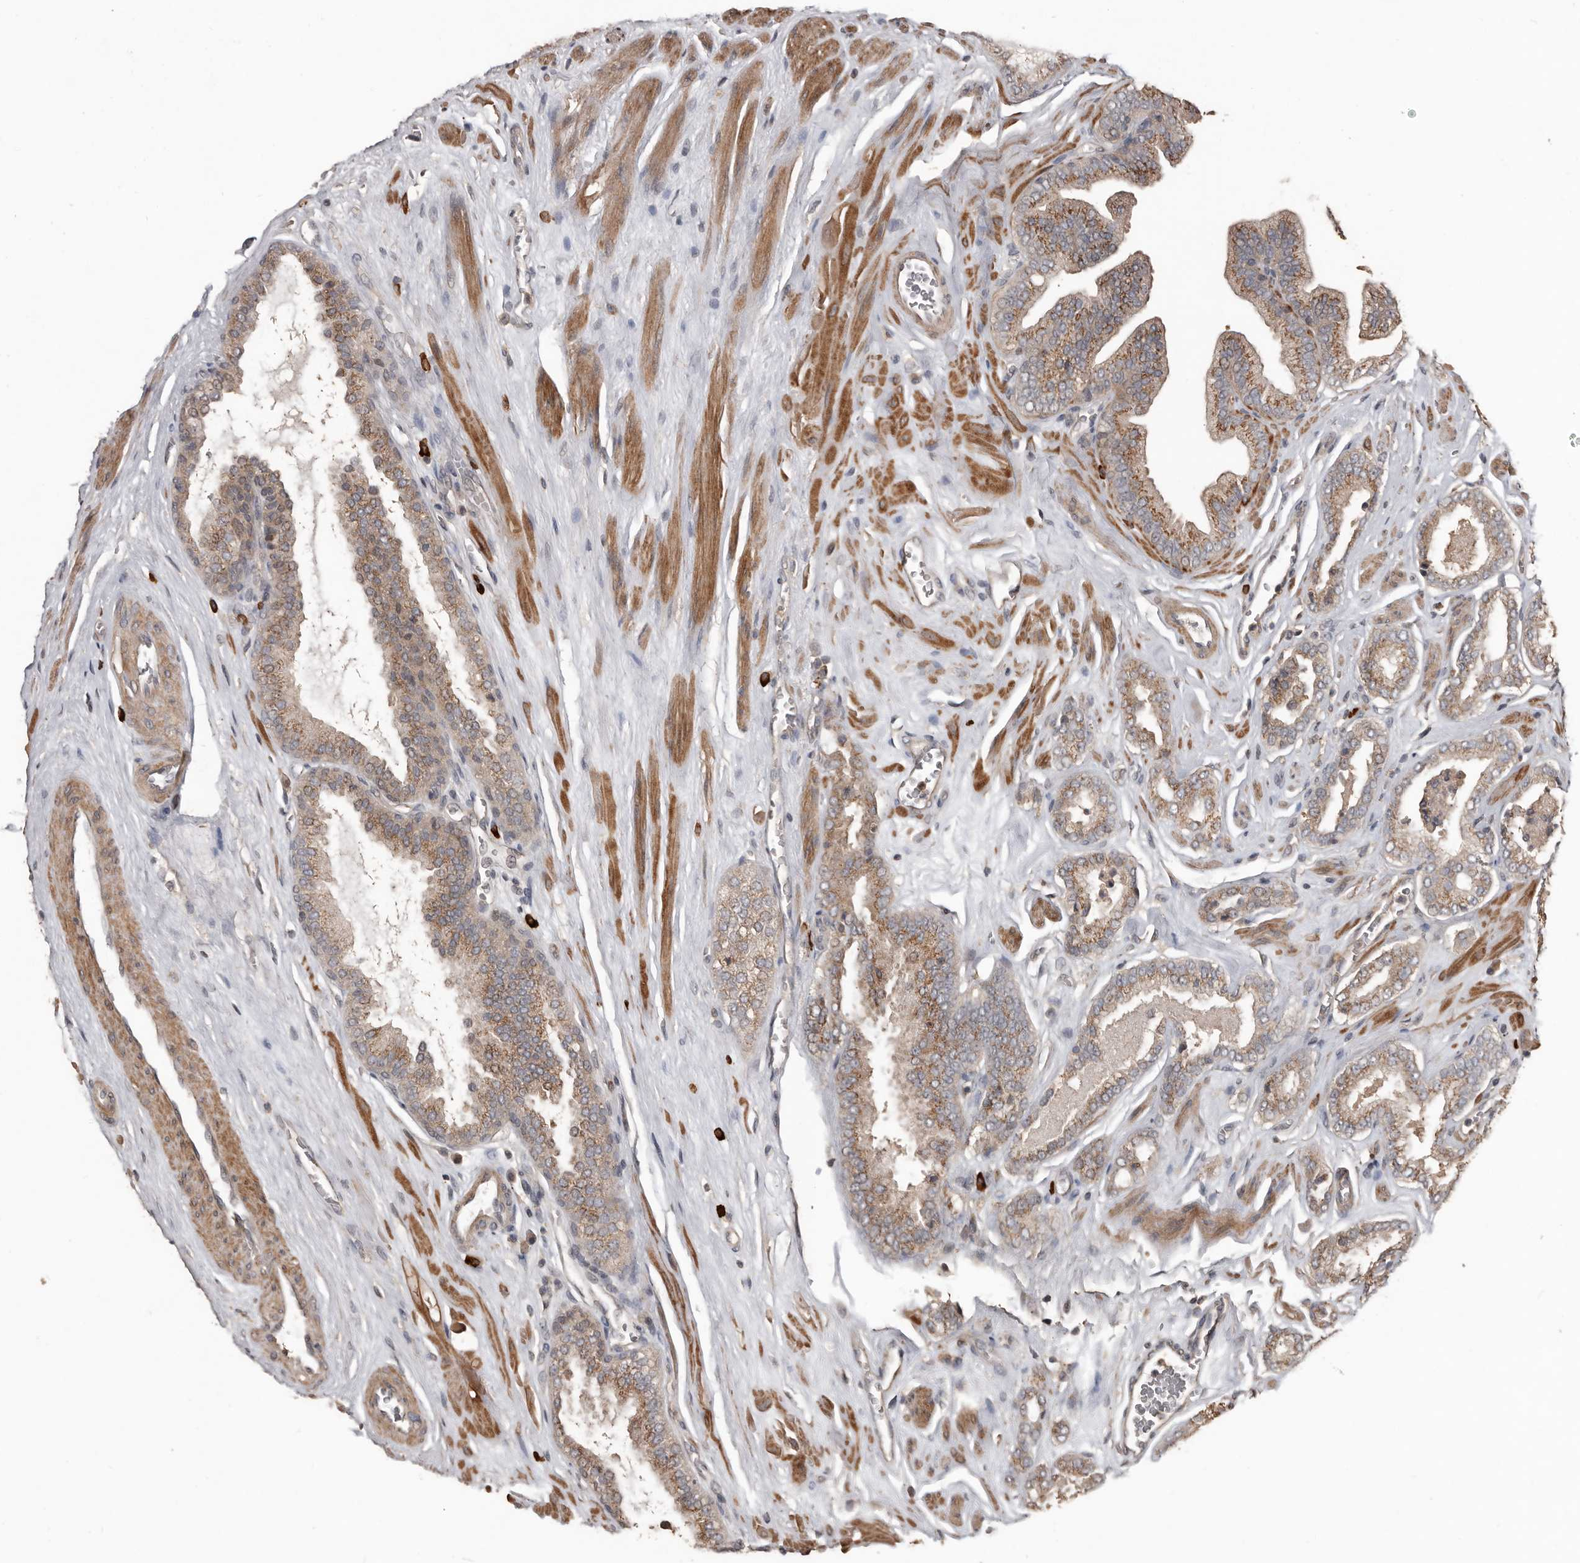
{"staining": {"intensity": "moderate", "quantity": ">75%", "location": "cytoplasmic/membranous"}, "tissue": "prostate cancer", "cell_type": "Tumor cells", "image_type": "cancer", "snomed": [{"axis": "morphology", "description": "Adenocarcinoma, Low grade"}, {"axis": "topography", "description": "Prostate"}], "caption": "Prostate cancer stained with a protein marker demonstrates moderate staining in tumor cells.", "gene": "BAMBI", "patient": {"sex": "male", "age": 62}}